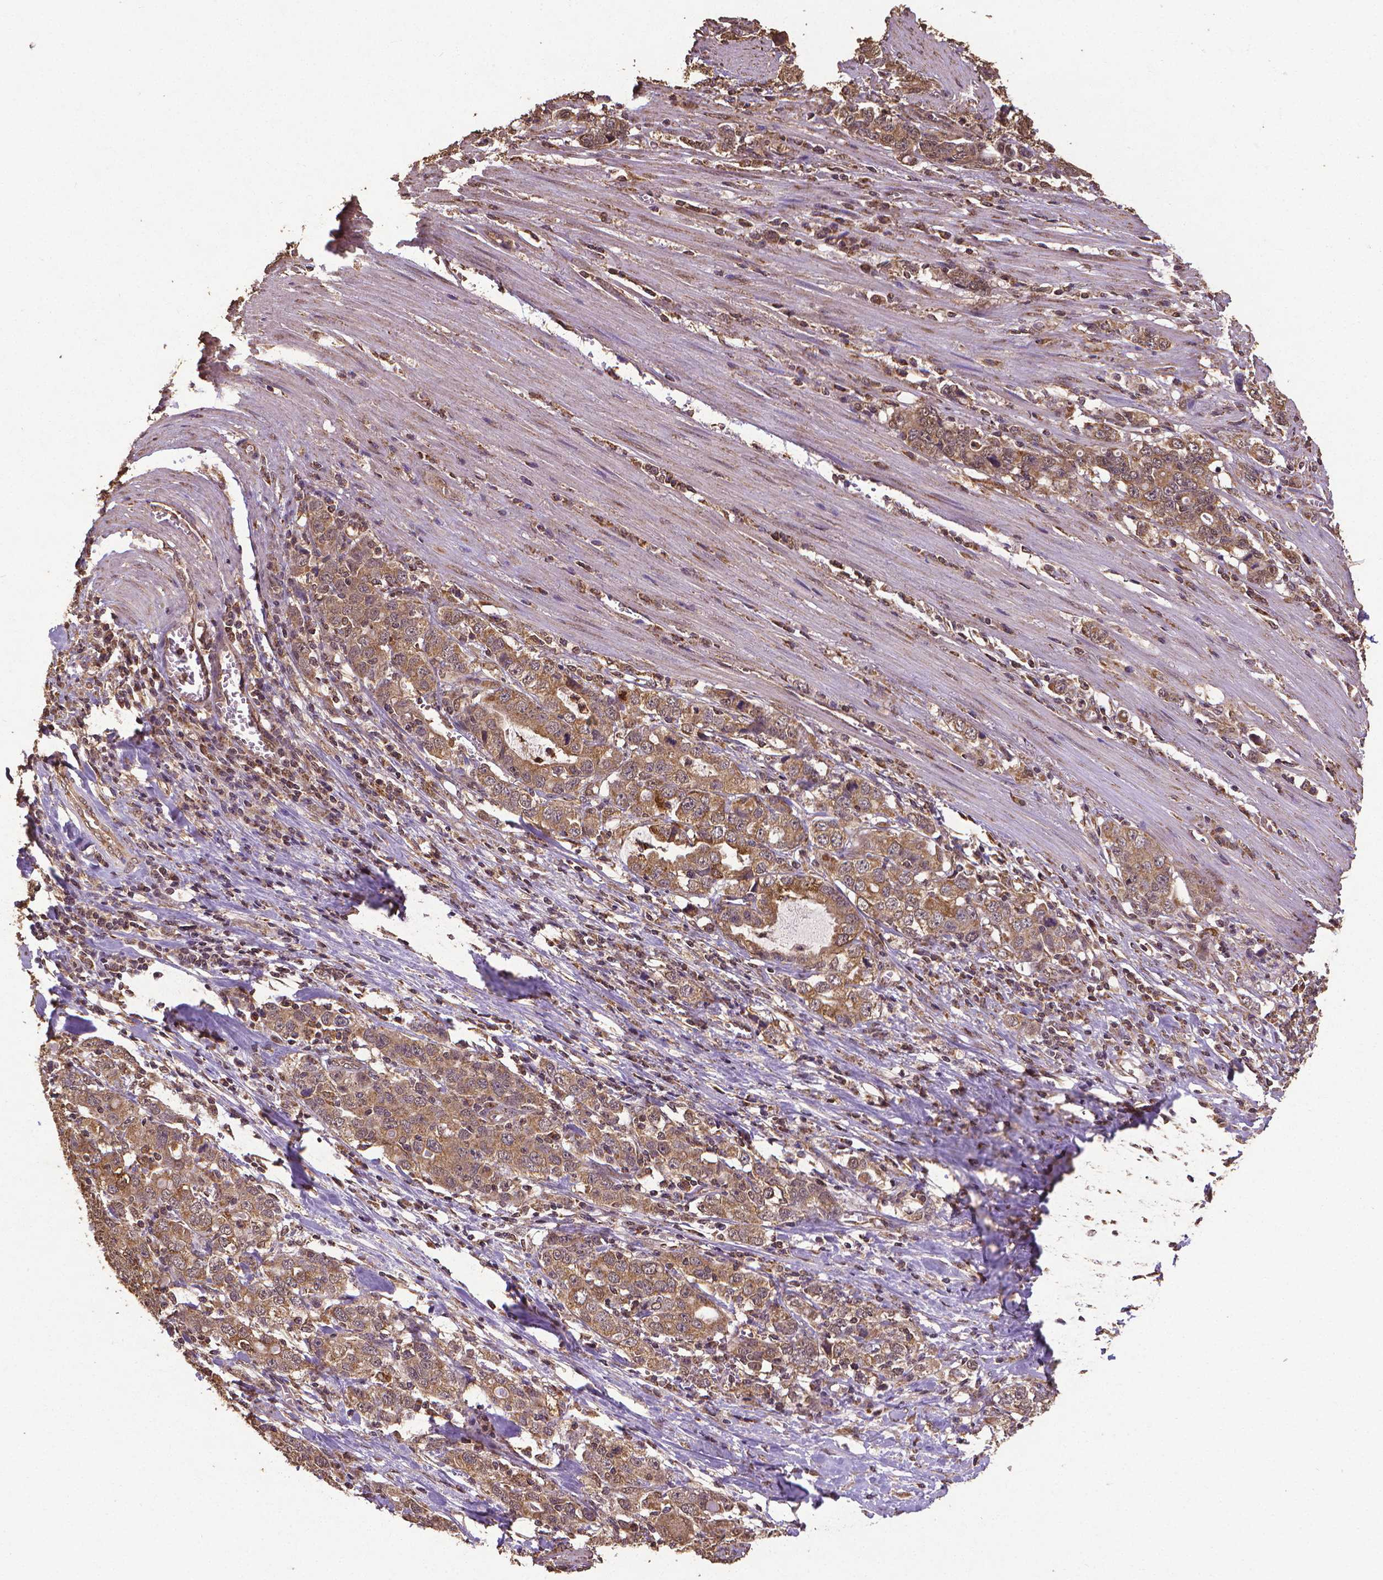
{"staining": {"intensity": "moderate", "quantity": ">75%", "location": "cytoplasmic/membranous"}, "tissue": "stomach cancer", "cell_type": "Tumor cells", "image_type": "cancer", "snomed": [{"axis": "morphology", "description": "Adenocarcinoma, NOS"}, {"axis": "topography", "description": "Stomach, lower"}], "caption": "IHC staining of stomach adenocarcinoma, which shows medium levels of moderate cytoplasmic/membranous positivity in approximately >75% of tumor cells indicating moderate cytoplasmic/membranous protein positivity. The staining was performed using DAB (brown) for protein detection and nuclei were counterstained in hematoxylin (blue).", "gene": "DCAF1", "patient": {"sex": "female", "age": 72}}